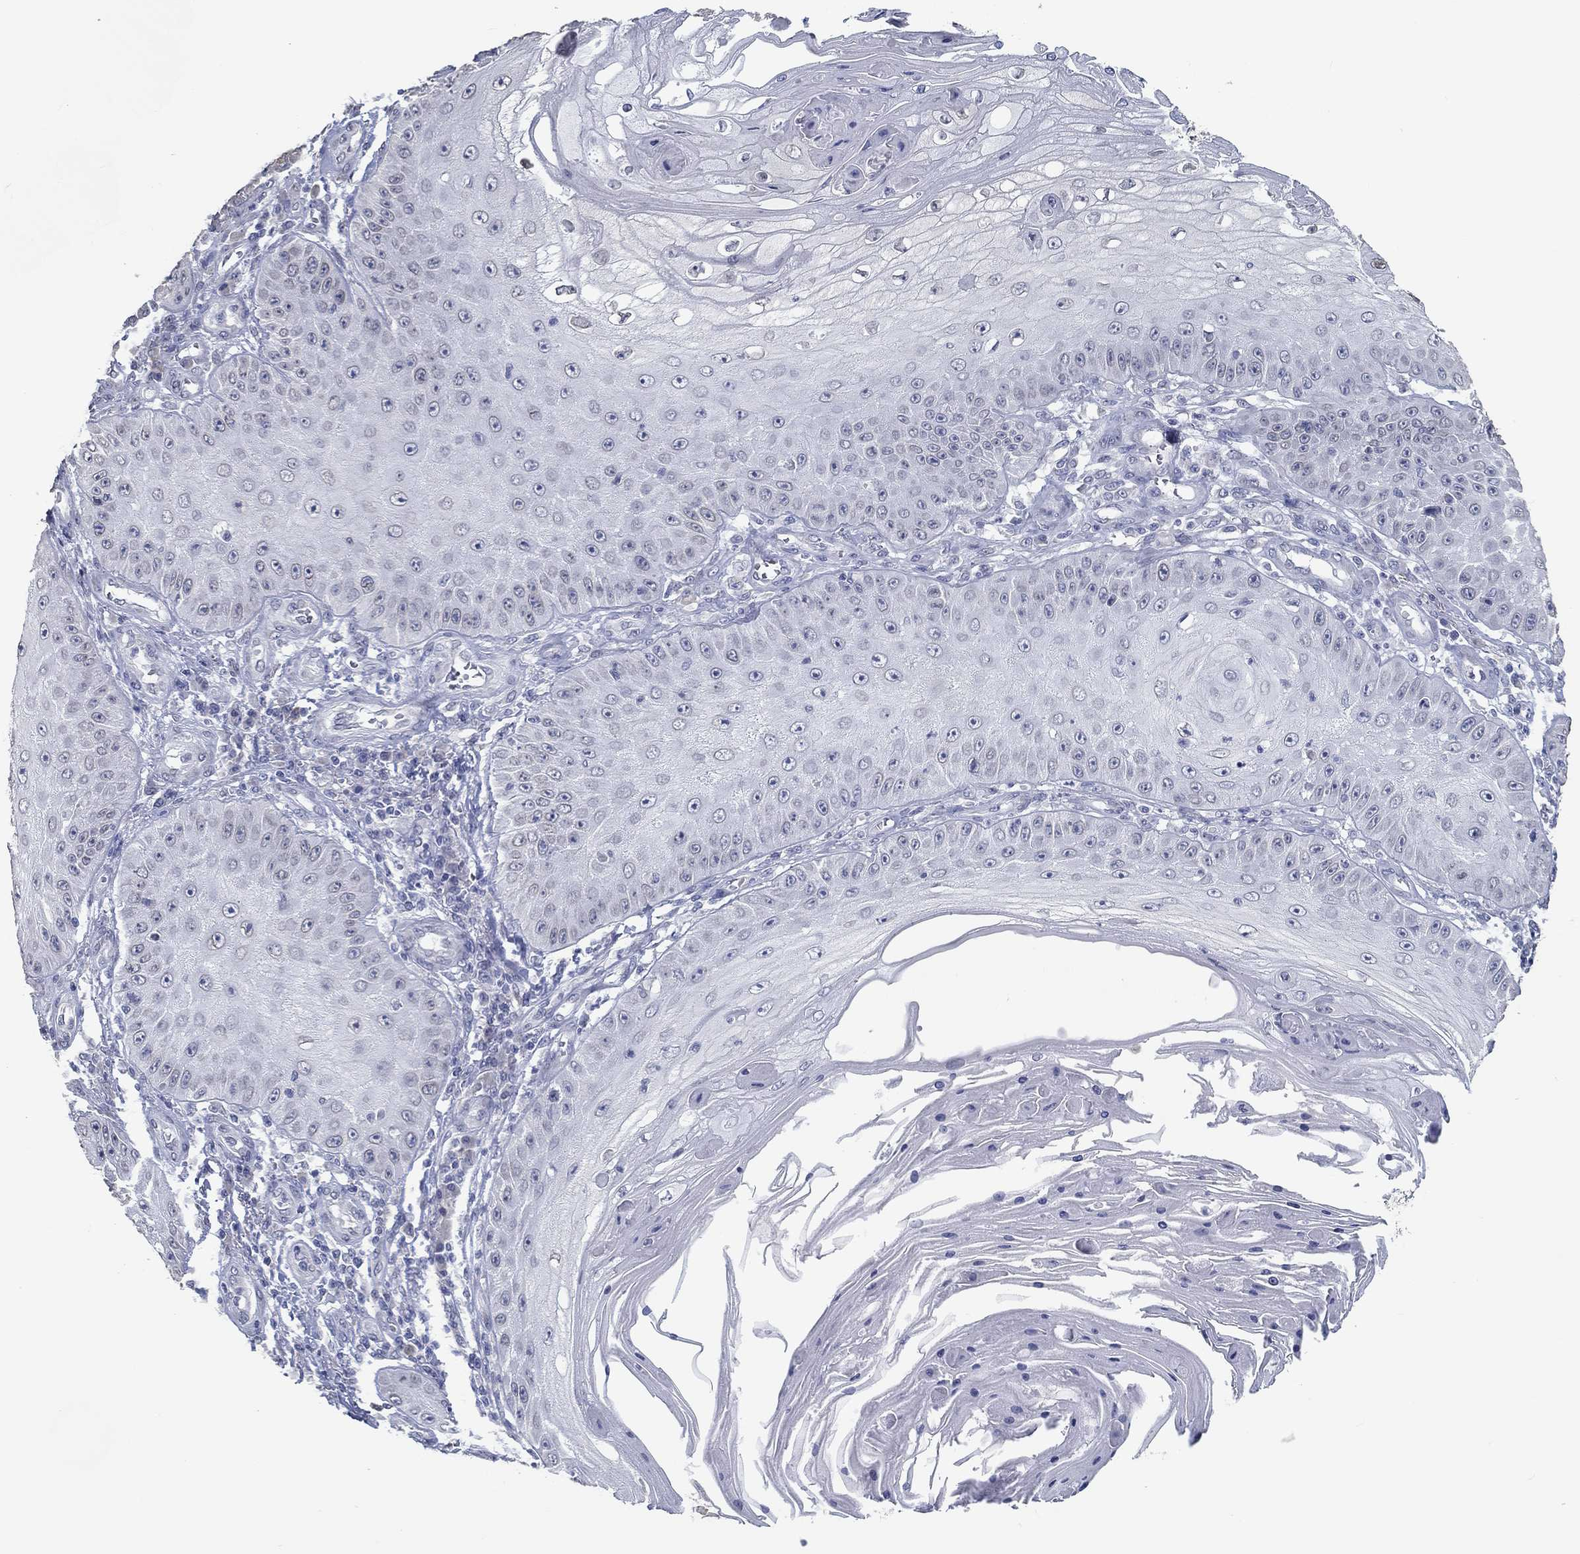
{"staining": {"intensity": "negative", "quantity": "none", "location": "none"}, "tissue": "skin cancer", "cell_type": "Tumor cells", "image_type": "cancer", "snomed": [{"axis": "morphology", "description": "Squamous cell carcinoma, NOS"}, {"axis": "topography", "description": "Skin"}], "caption": "A high-resolution image shows immunohistochemistry (IHC) staining of skin cancer (squamous cell carcinoma), which reveals no significant positivity in tumor cells.", "gene": "NUP155", "patient": {"sex": "male", "age": 70}}